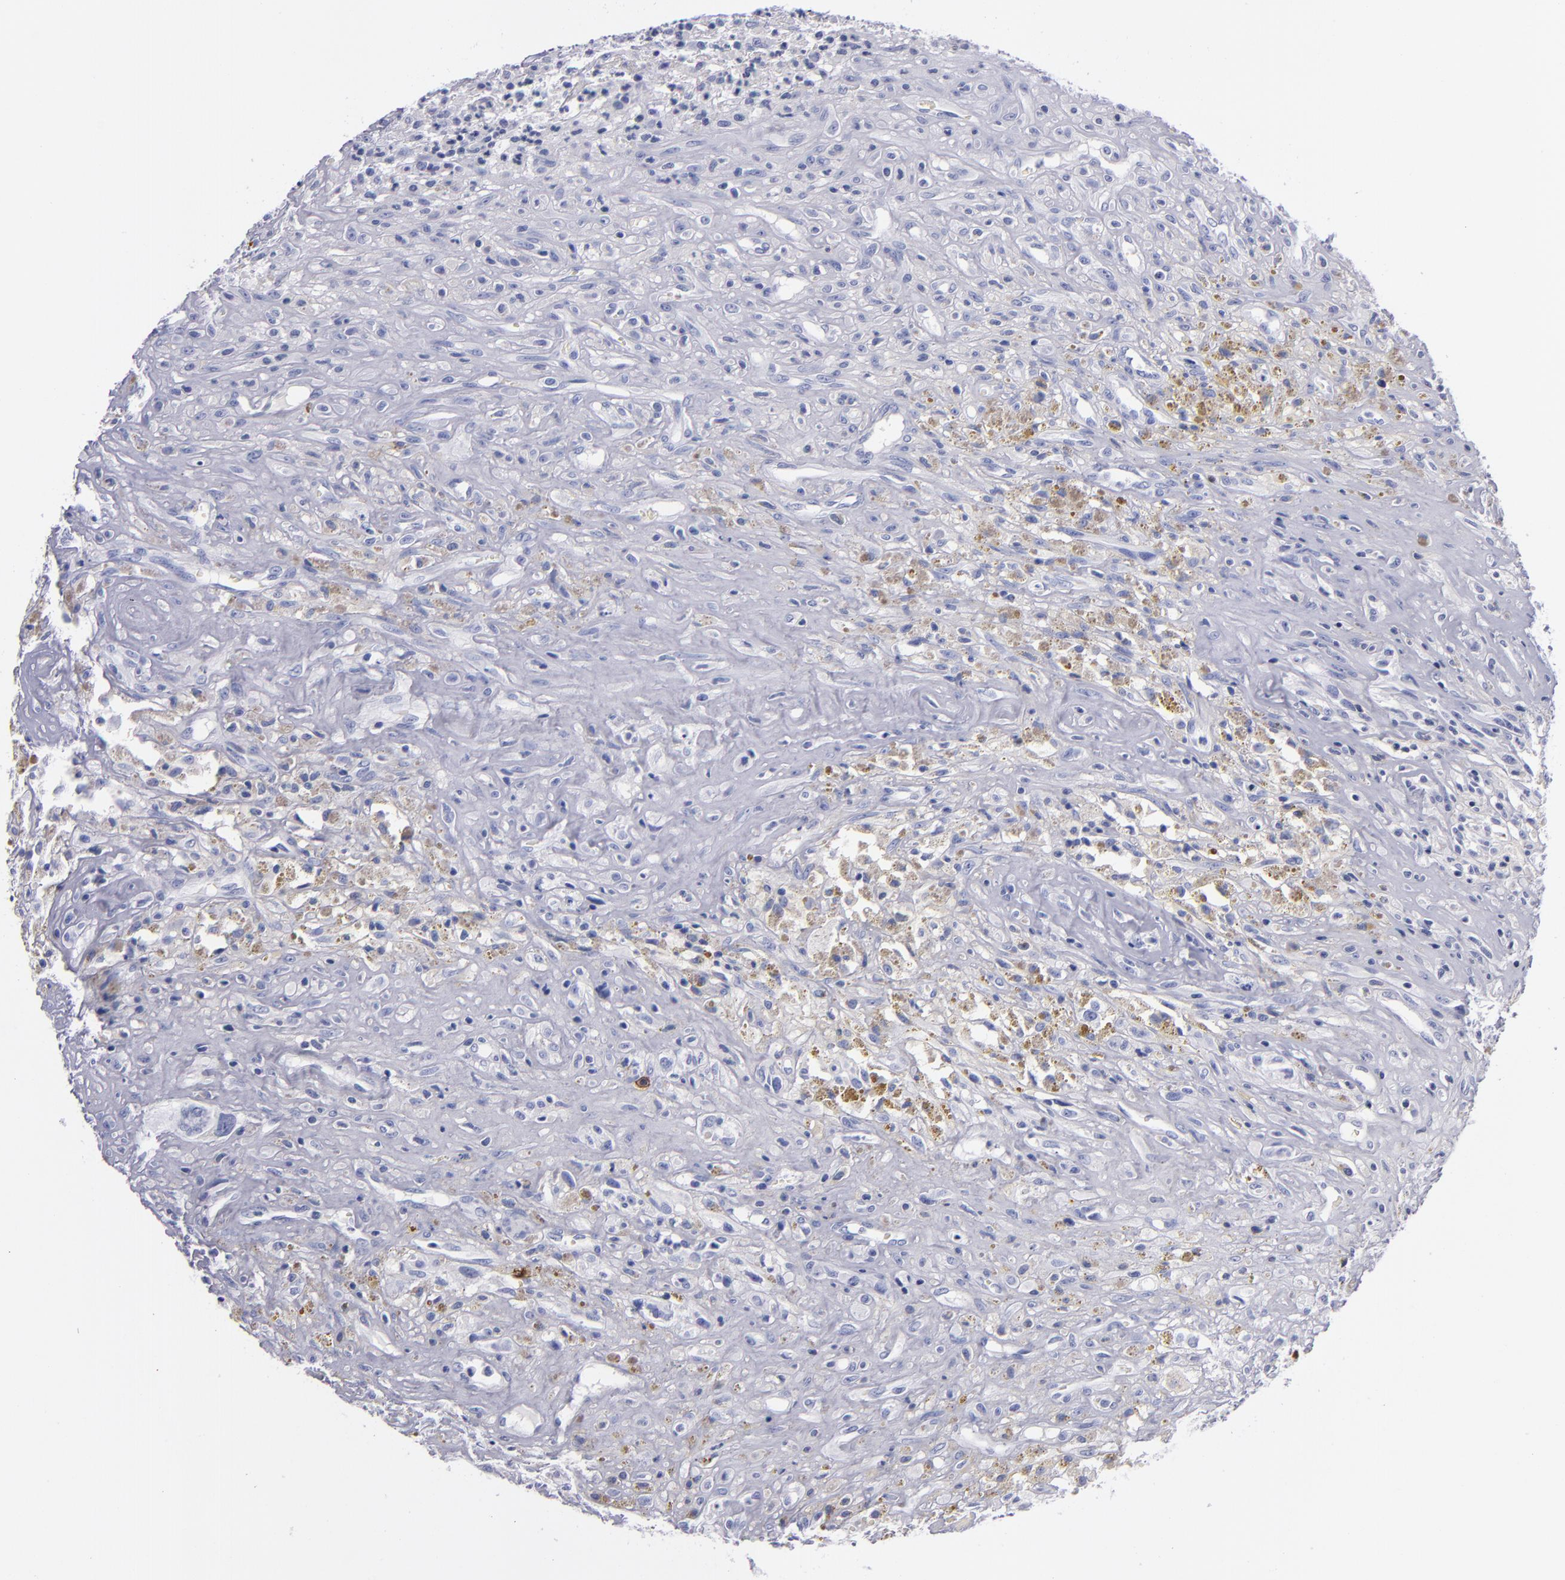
{"staining": {"intensity": "negative", "quantity": "none", "location": "none"}, "tissue": "glioma", "cell_type": "Tumor cells", "image_type": "cancer", "snomed": [{"axis": "morphology", "description": "Glioma, malignant, High grade"}, {"axis": "topography", "description": "Brain"}], "caption": "DAB immunohistochemical staining of malignant glioma (high-grade) reveals no significant expression in tumor cells.", "gene": "CD38", "patient": {"sex": "male", "age": 66}}